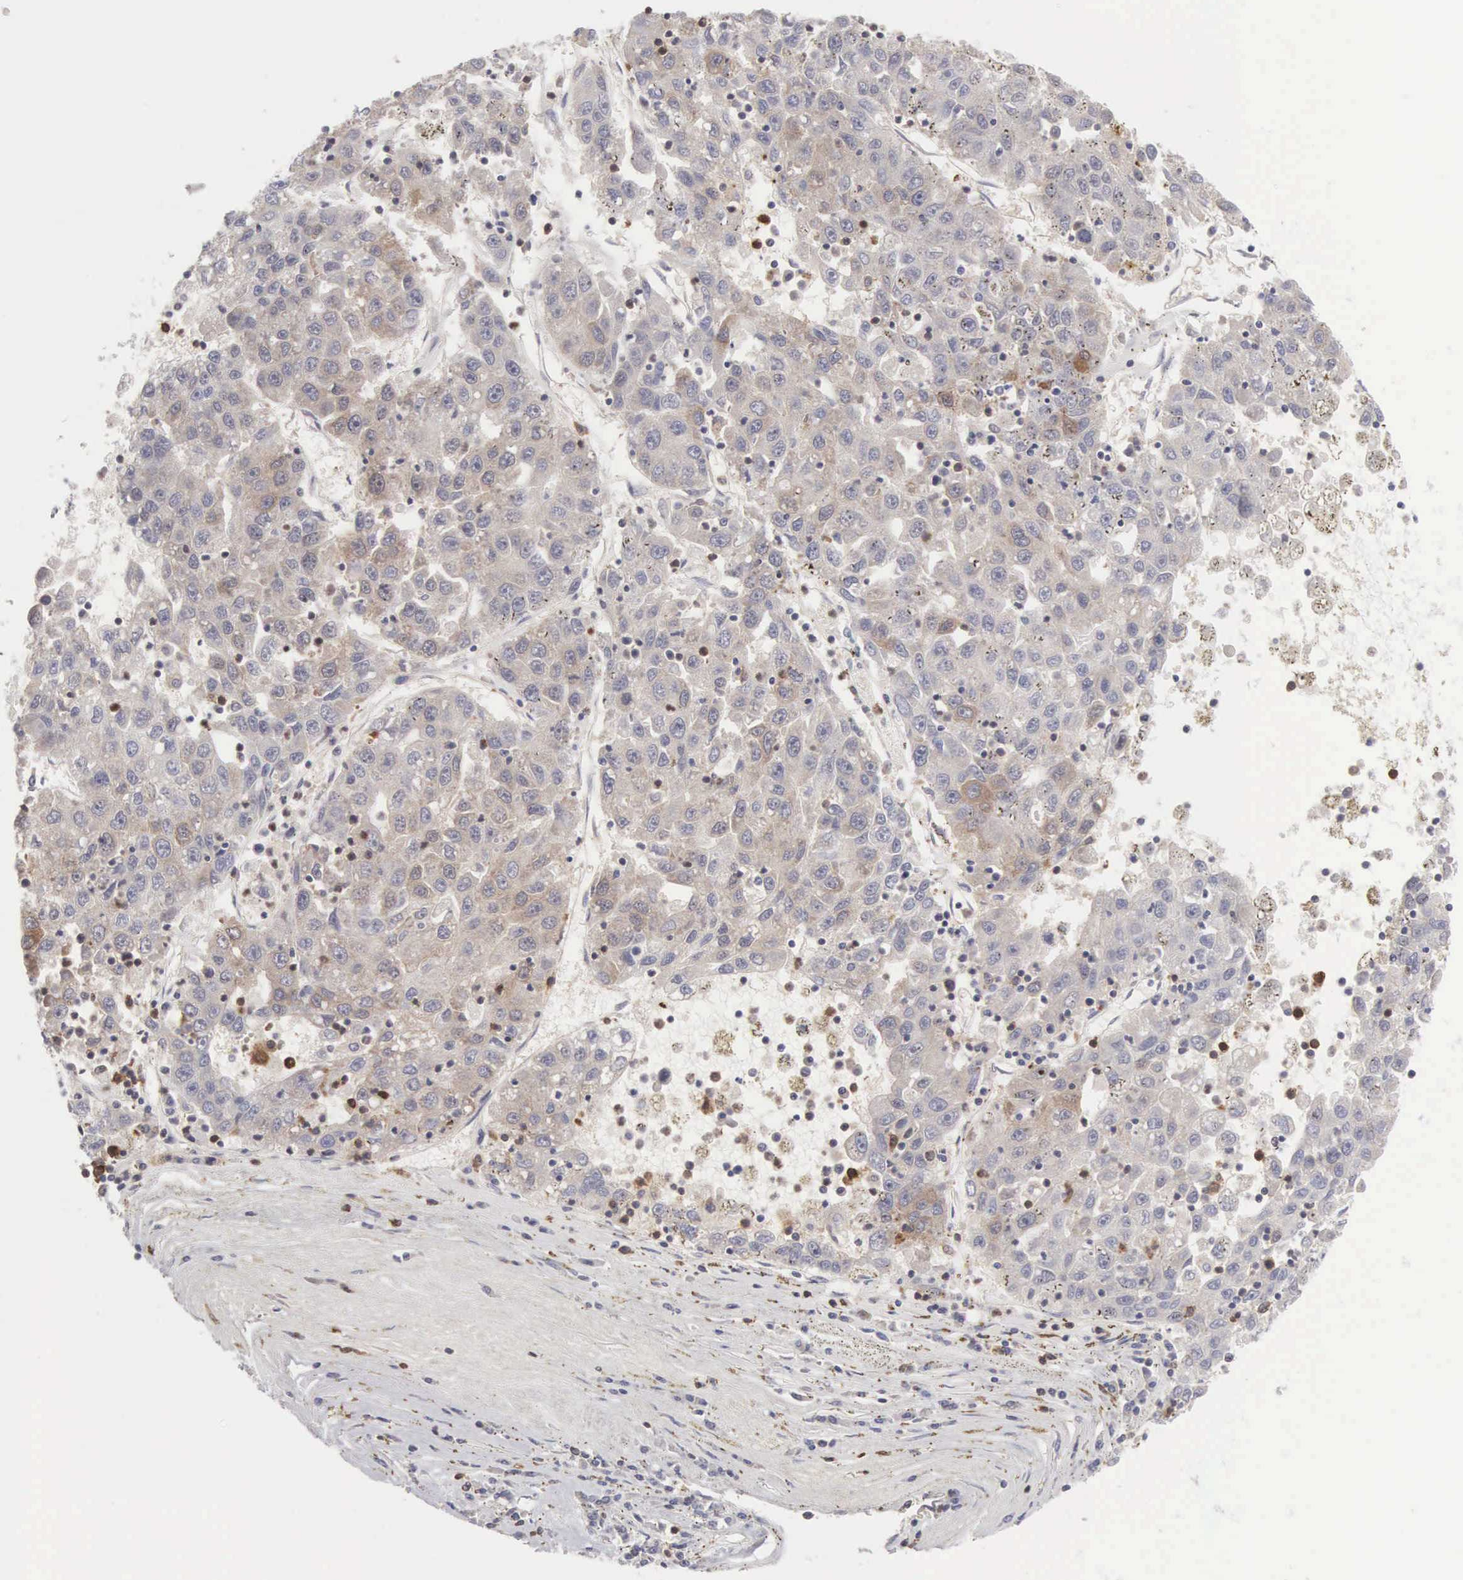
{"staining": {"intensity": "weak", "quantity": ">75%", "location": "cytoplasmic/membranous"}, "tissue": "liver cancer", "cell_type": "Tumor cells", "image_type": "cancer", "snomed": [{"axis": "morphology", "description": "Carcinoma, Hepatocellular, NOS"}, {"axis": "topography", "description": "Liver"}], "caption": "High-magnification brightfield microscopy of liver cancer (hepatocellular carcinoma) stained with DAB (3,3'-diaminobenzidine) (brown) and counterstained with hematoxylin (blue). tumor cells exhibit weak cytoplasmic/membranous positivity is identified in about>75% of cells. (DAB (3,3'-diaminobenzidine) IHC with brightfield microscopy, high magnification).", "gene": "SH3BP1", "patient": {"sex": "male", "age": 49}}